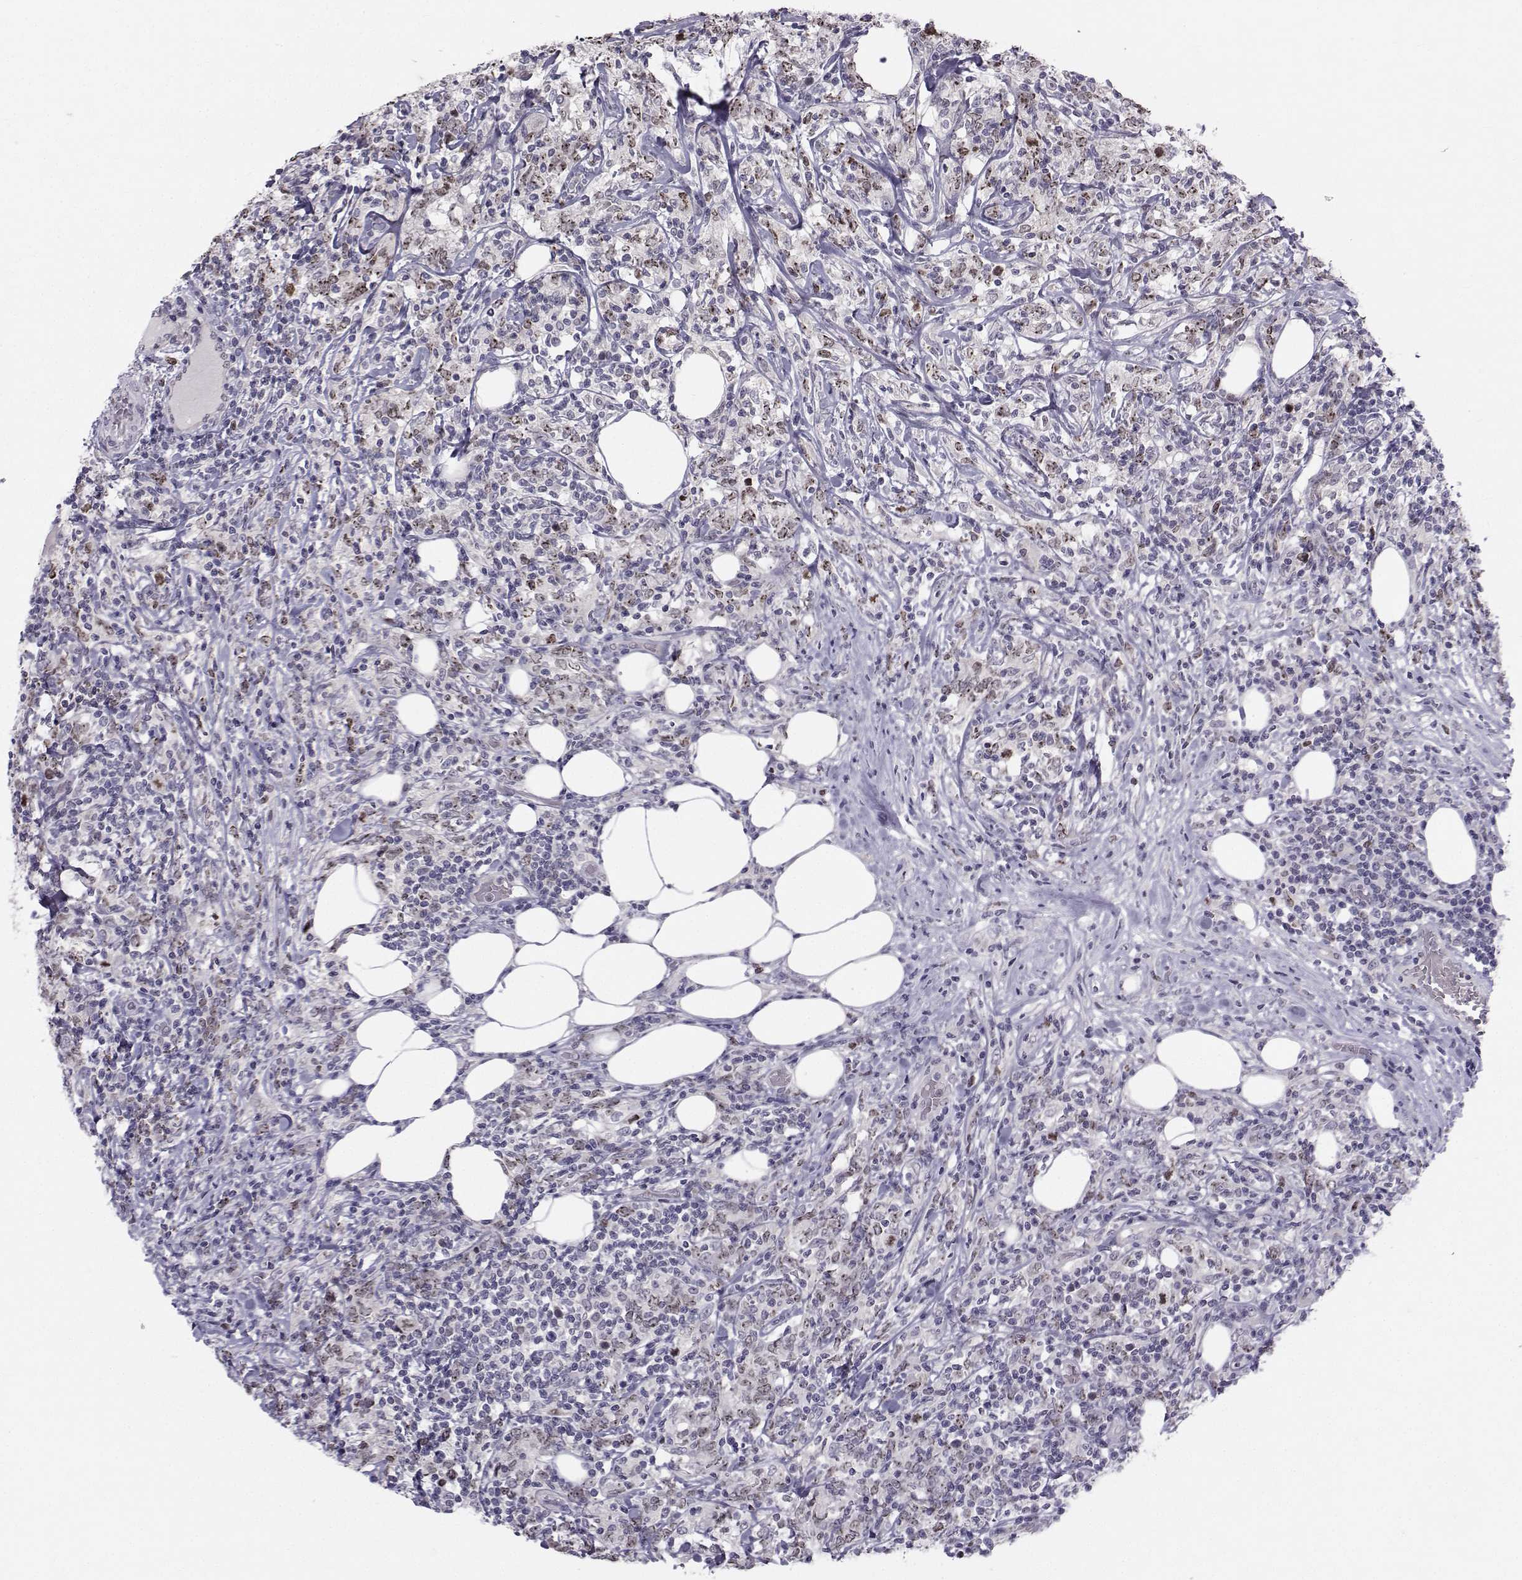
{"staining": {"intensity": "weak", "quantity": "25%-75%", "location": "nuclear"}, "tissue": "lymphoma", "cell_type": "Tumor cells", "image_type": "cancer", "snomed": [{"axis": "morphology", "description": "Malignant lymphoma, non-Hodgkin's type, High grade"}, {"axis": "topography", "description": "Lymph node"}], "caption": "A micrograph of malignant lymphoma, non-Hodgkin's type (high-grade) stained for a protein demonstrates weak nuclear brown staining in tumor cells. The protein is shown in brown color, while the nuclei are stained blue.", "gene": "LRP8", "patient": {"sex": "female", "age": 84}}